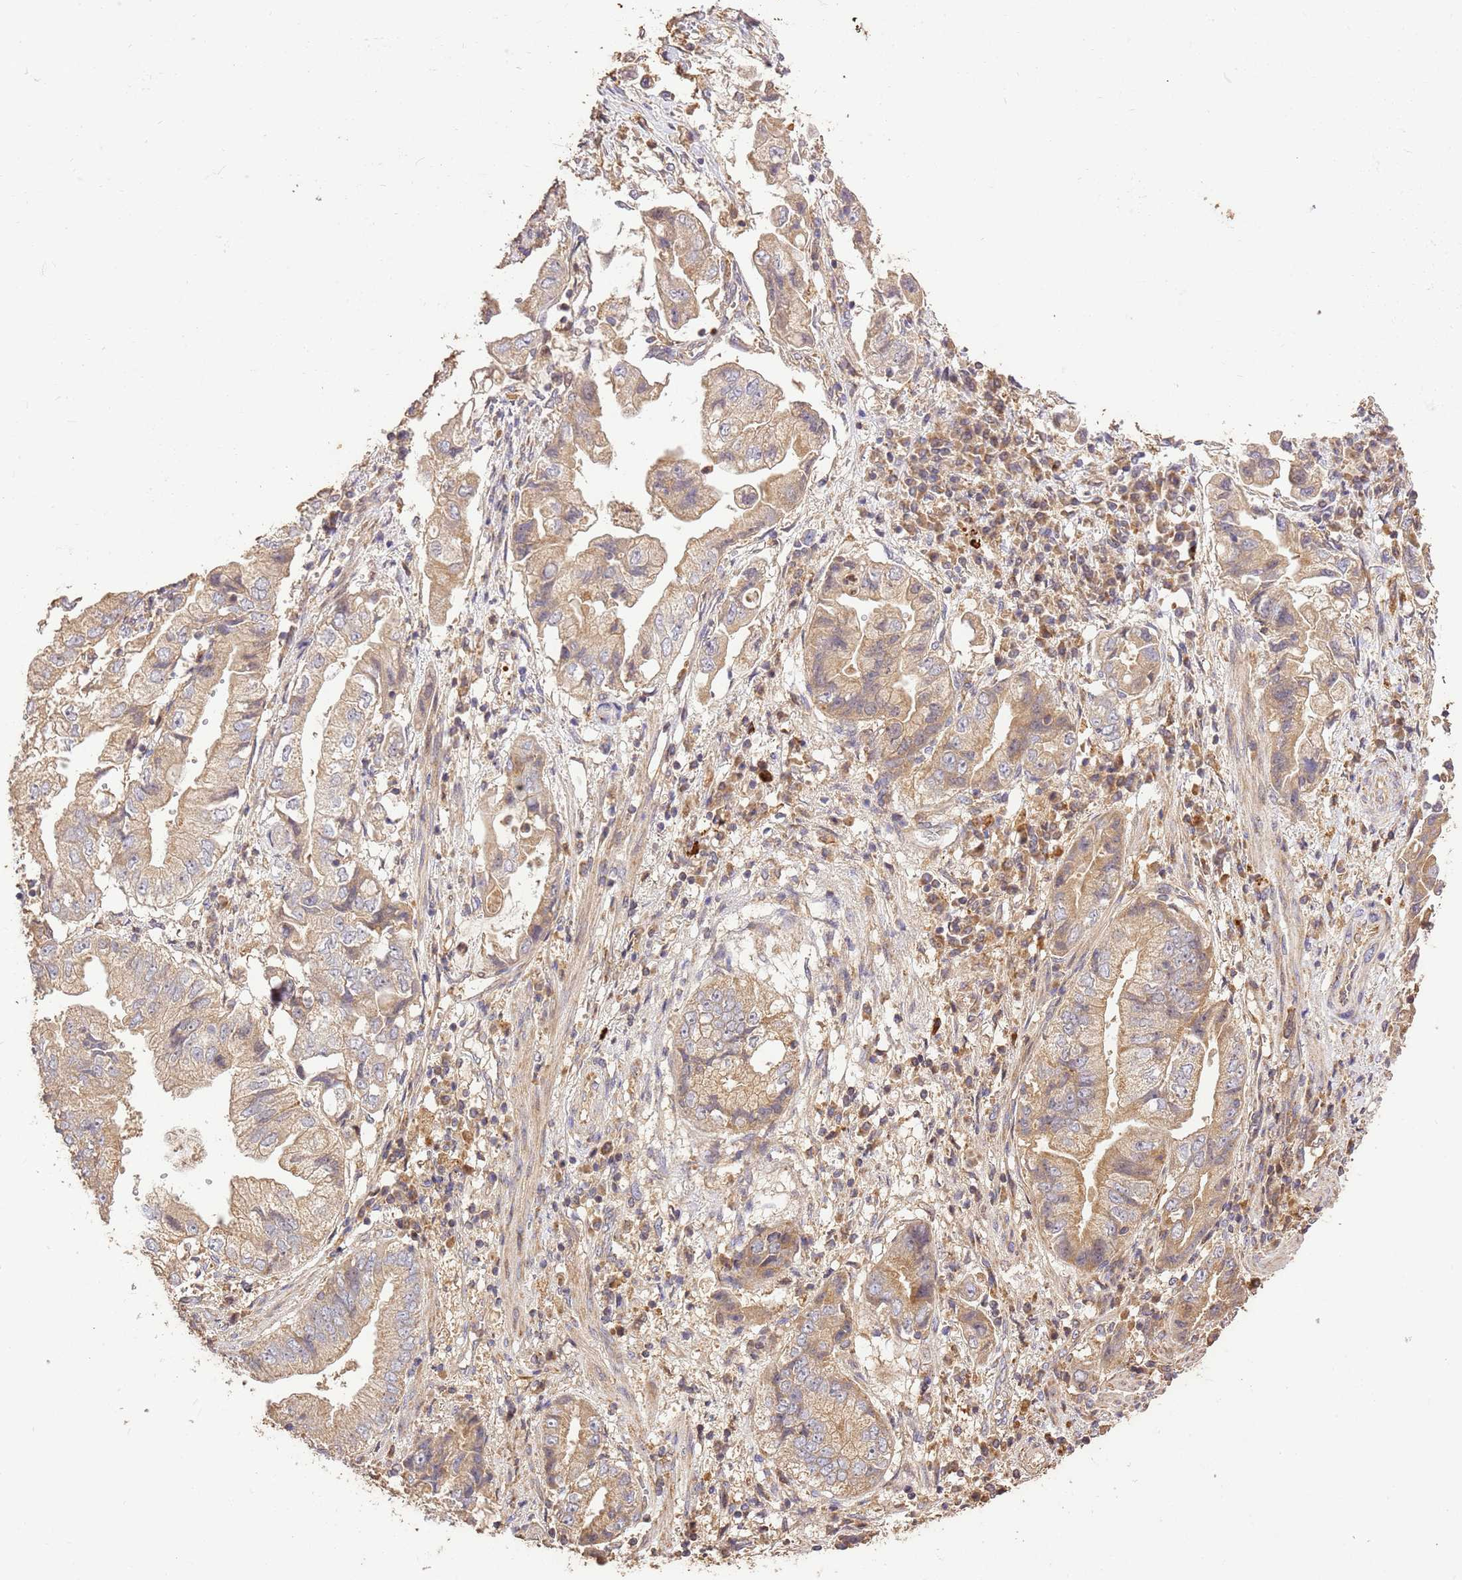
{"staining": {"intensity": "weak", "quantity": ">75%", "location": "cytoplasmic/membranous"}, "tissue": "stomach cancer", "cell_type": "Tumor cells", "image_type": "cancer", "snomed": [{"axis": "morphology", "description": "Adenocarcinoma, NOS"}, {"axis": "topography", "description": "Stomach"}], "caption": "About >75% of tumor cells in stomach cancer demonstrate weak cytoplasmic/membranous protein expression as visualized by brown immunohistochemical staining.", "gene": "LRRC28", "patient": {"sex": "male", "age": 62}}